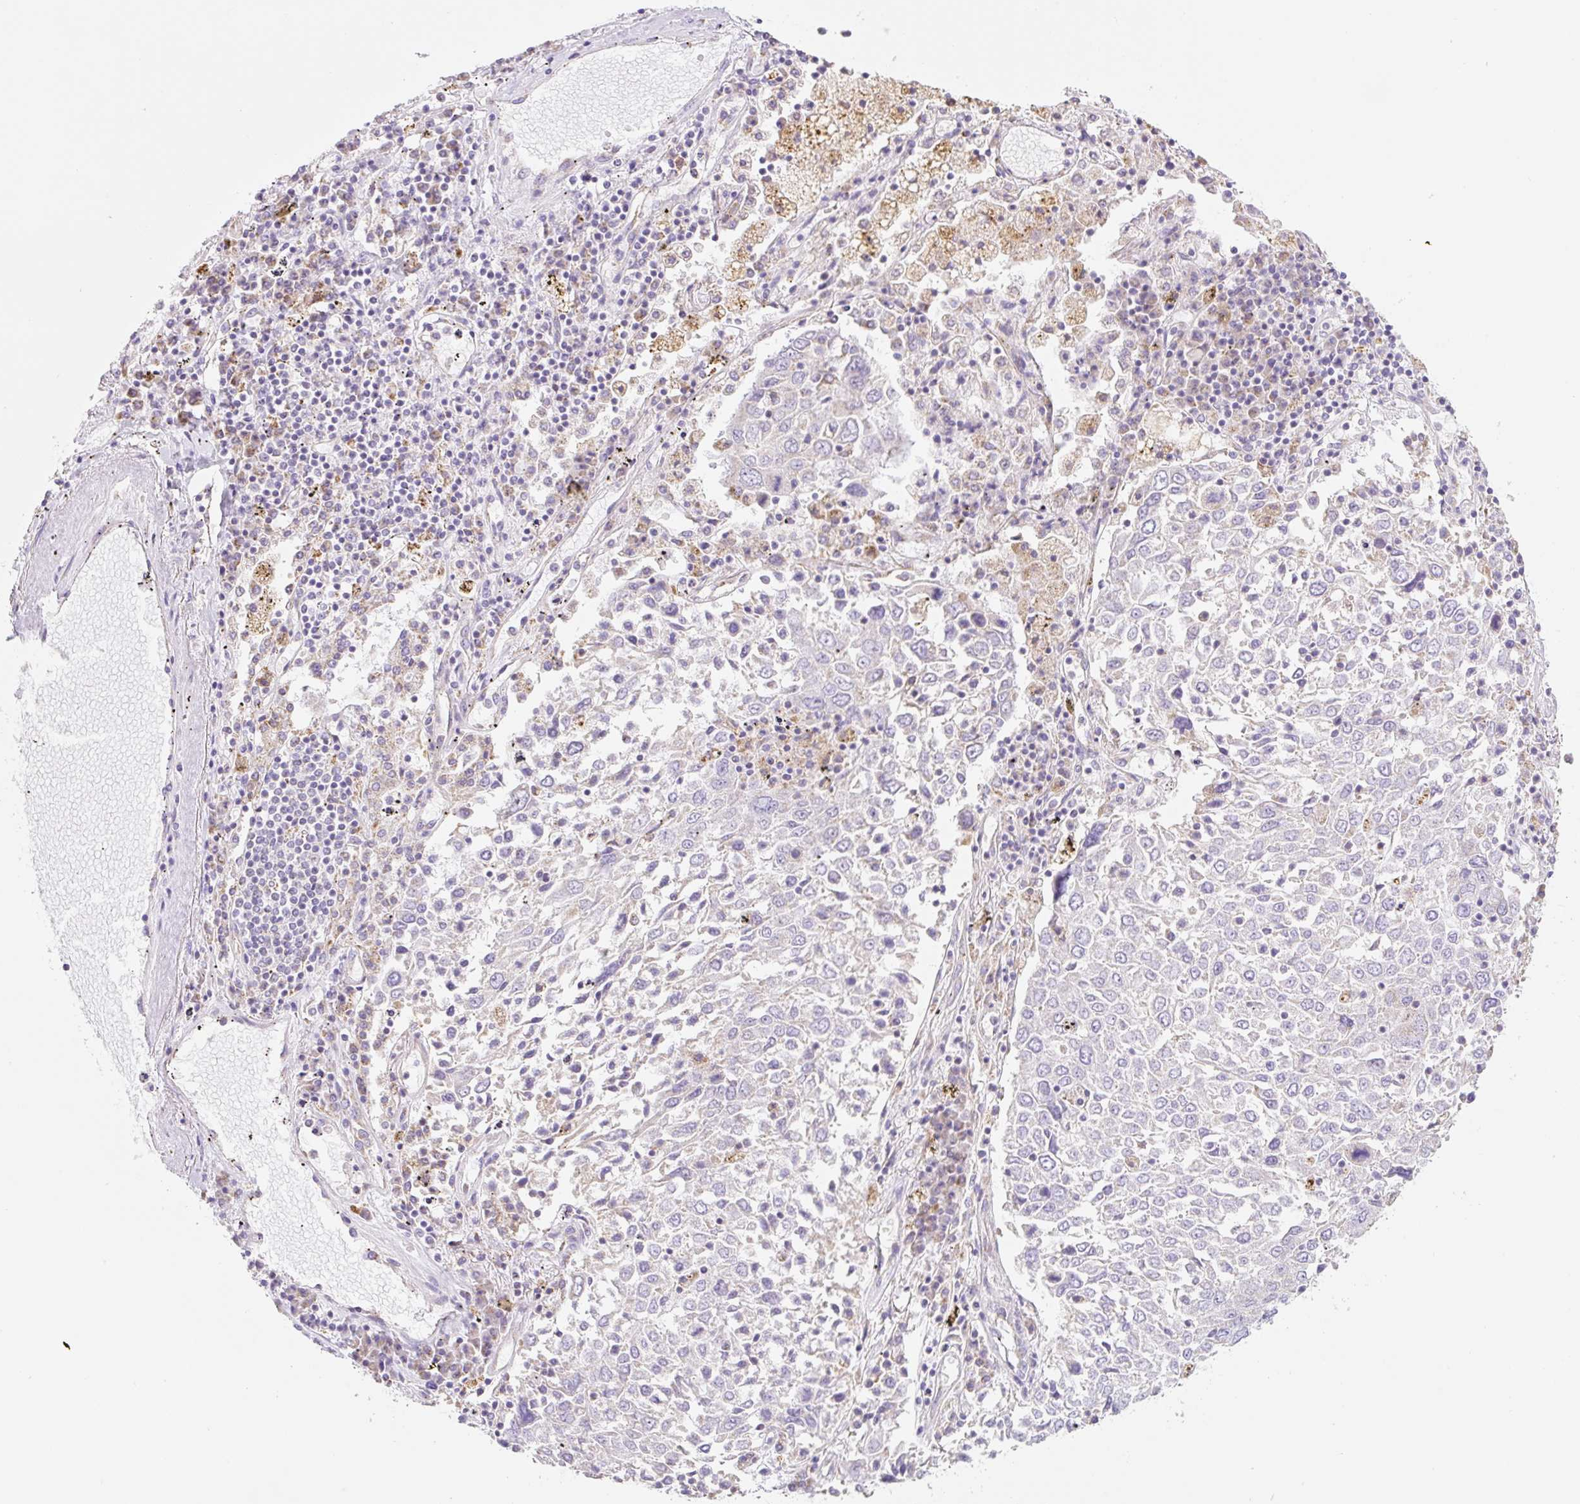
{"staining": {"intensity": "negative", "quantity": "none", "location": "none"}, "tissue": "lung cancer", "cell_type": "Tumor cells", "image_type": "cancer", "snomed": [{"axis": "morphology", "description": "Squamous cell carcinoma, NOS"}, {"axis": "topography", "description": "Lung"}], "caption": "Immunohistochemical staining of squamous cell carcinoma (lung) shows no significant positivity in tumor cells.", "gene": "CLEC3A", "patient": {"sex": "male", "age": 65}}